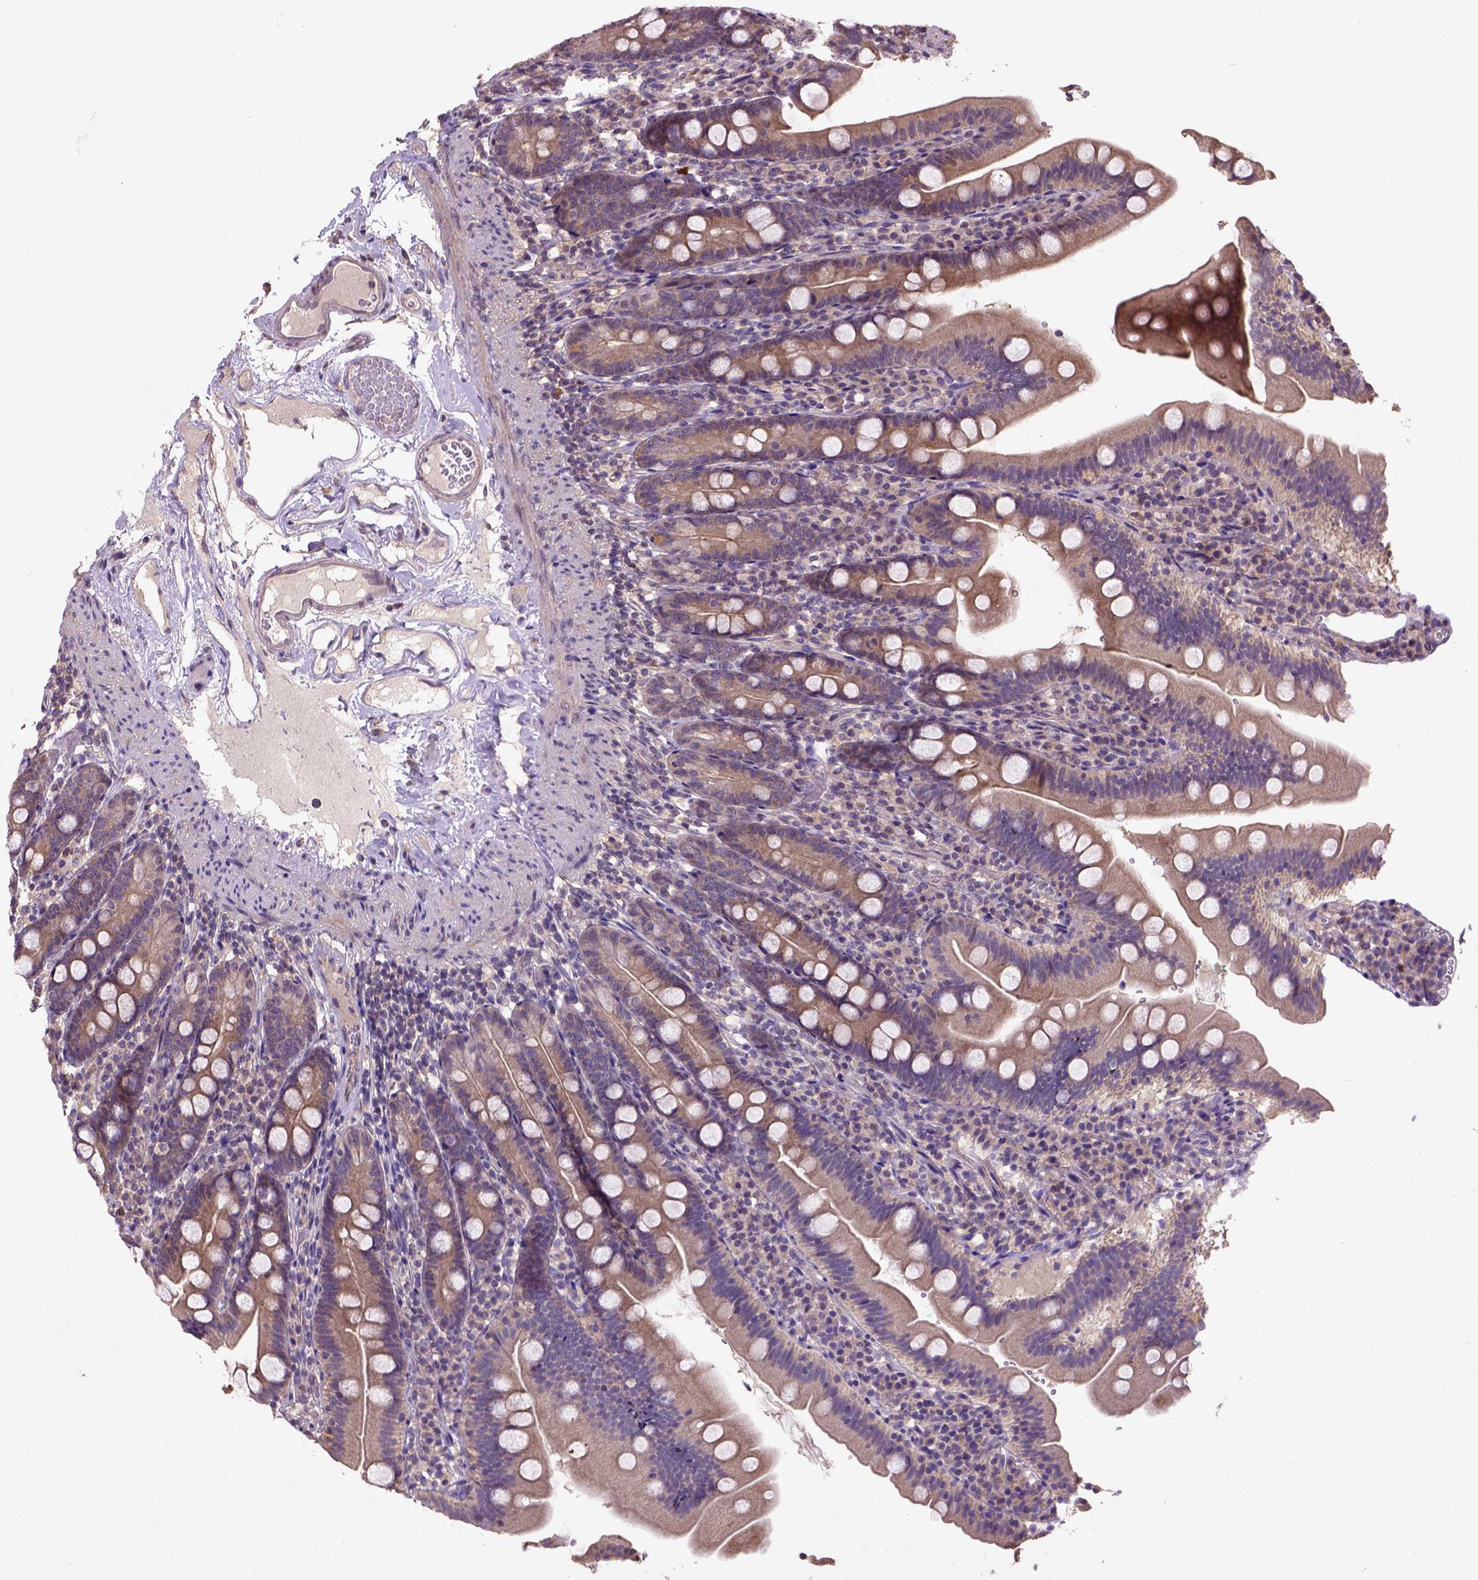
{"staining": {"intensity": "moderate", "quantity": ">75%", "location": "cytoplasmic/membranous"}, "tissue": "duodenum", "cell_type": "Glandular cells", "image_type": "normal", "snomed": [{"axis": "morphology", "description": "Normal tissue, NOS"}, {"axis": "topography", "description": "Duodenum"}], "caption": "Brown immunohistochemical staining in benign duodenum shows moderate cytoplasmic/membranous staining in about >75% of glandular cells.", "gene": "KBTBD8", "patient": {"sex": "female", "age": 67}}